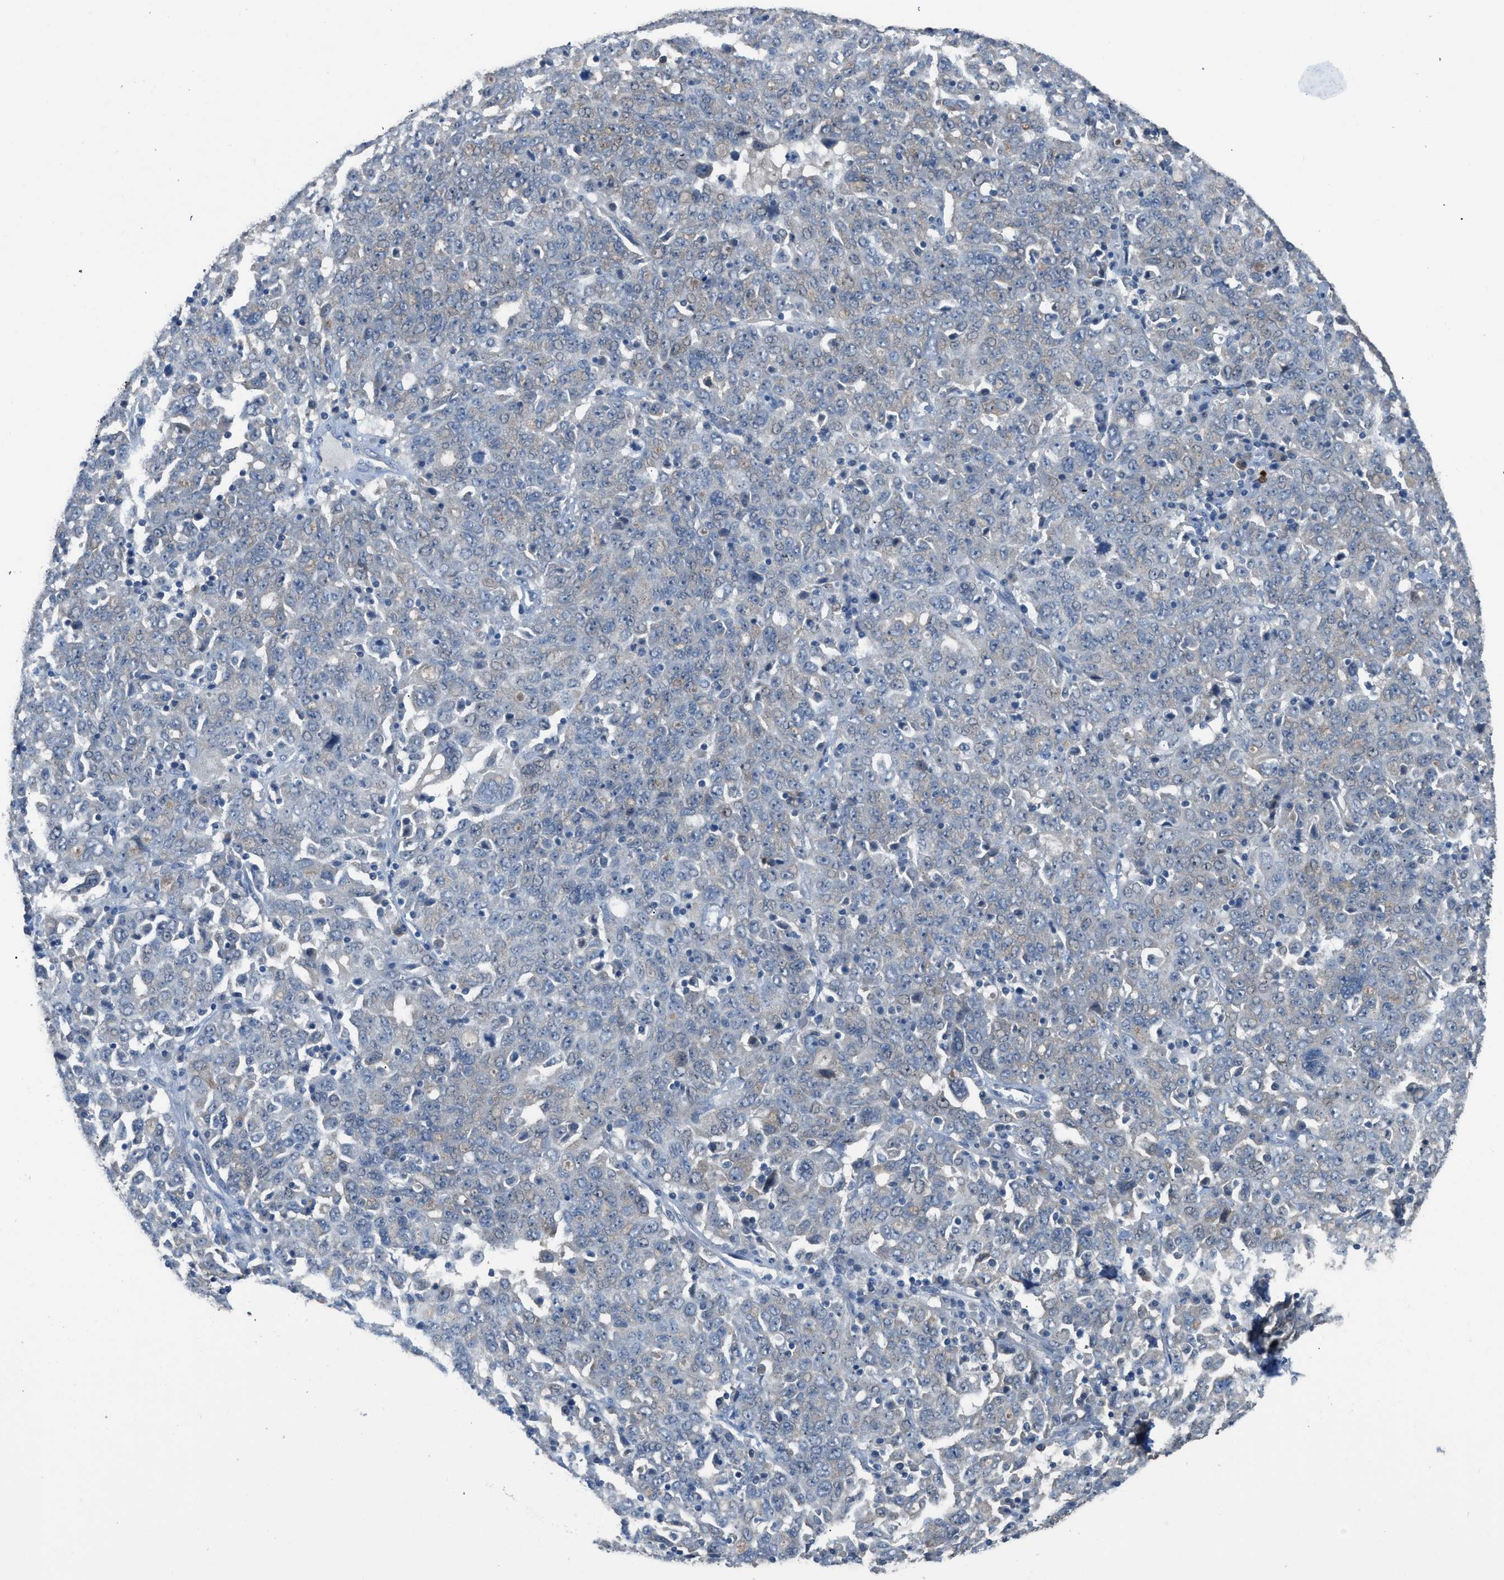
{"staining": {"intensity": "negative", "quantity": "none", "location": "none"}, "tissue": "ovarian cancer", "cell_type": "Tumor cells", "image_type": "cancer", "snomed": [{"axis": "morphology", "description": "Carcinoma, endometroid"}, {"axis": "topography", "description": "Ovary"}], "caption": "Tumor cells are negative for protein expression in human ovarian cancer. (Brightfield microscopy of DAB immunohistochemistry (IHC) at high magnification).", "gene": "TIMD4", "patient": {"sex": "female", "age": 62}}